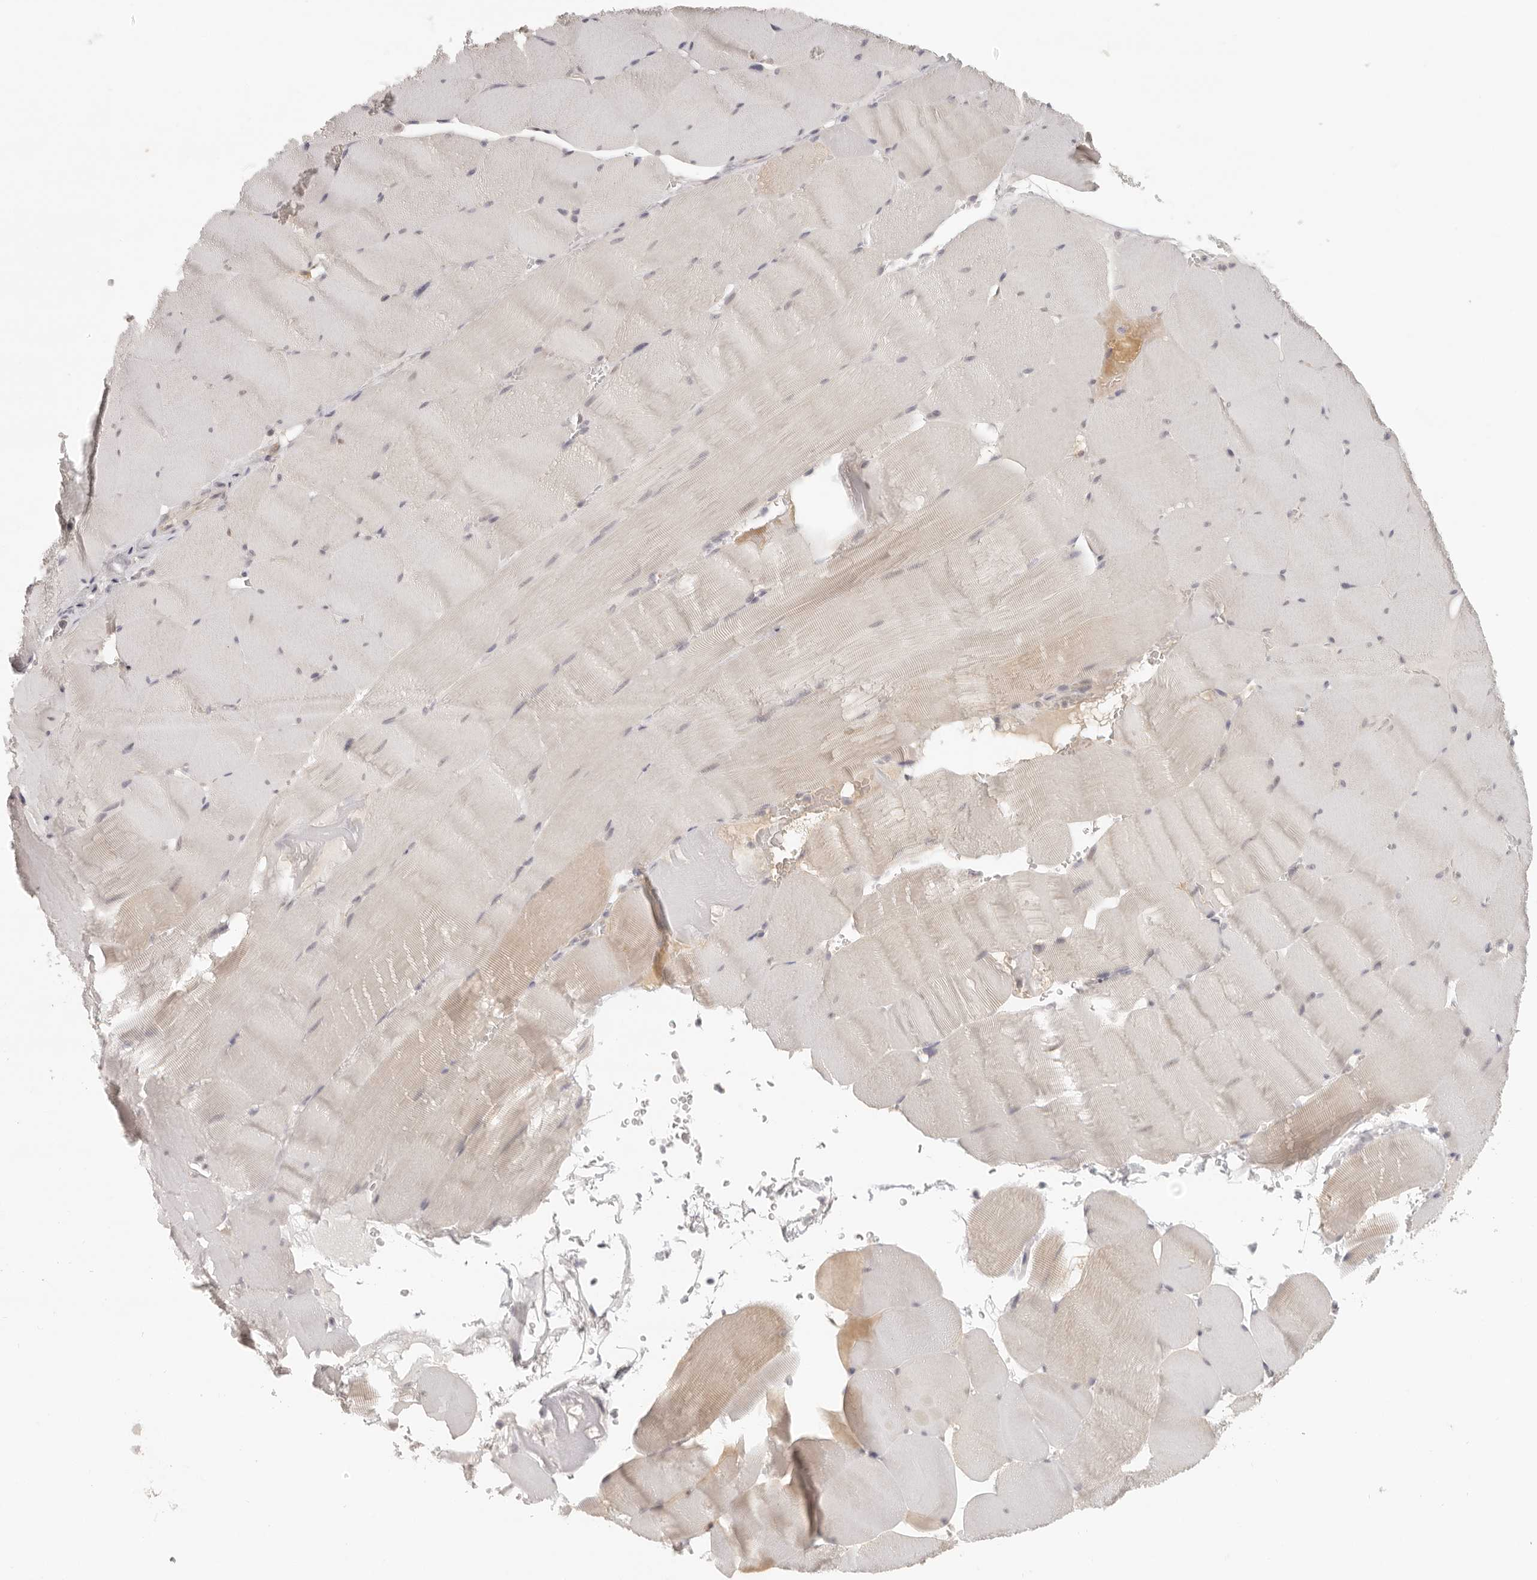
{"staining": {"intensity": "weak", "quantity": ">75%", "location": "cytoplasmic/membranous"}, "tissue": "skeletal muscle", "cell_type": "Myocytes", "image_type": "normal", "snomed": [{"axis": "morphology", "description": "Normal tissue, NOS"}, {"axis": "topography", "description": "Skeletal muscle"}], "caption": "DAB immunohistochemical staining of normal human skeletal muscle demonstrates weak cytoplasmic/membranous protein staining in approximately >75% of myocytes. (brown staining indicates protein expression, while blue staining denotes nuclei).", "gene": "AHDC1", "patient": {"sex": "male", "age": 62}}